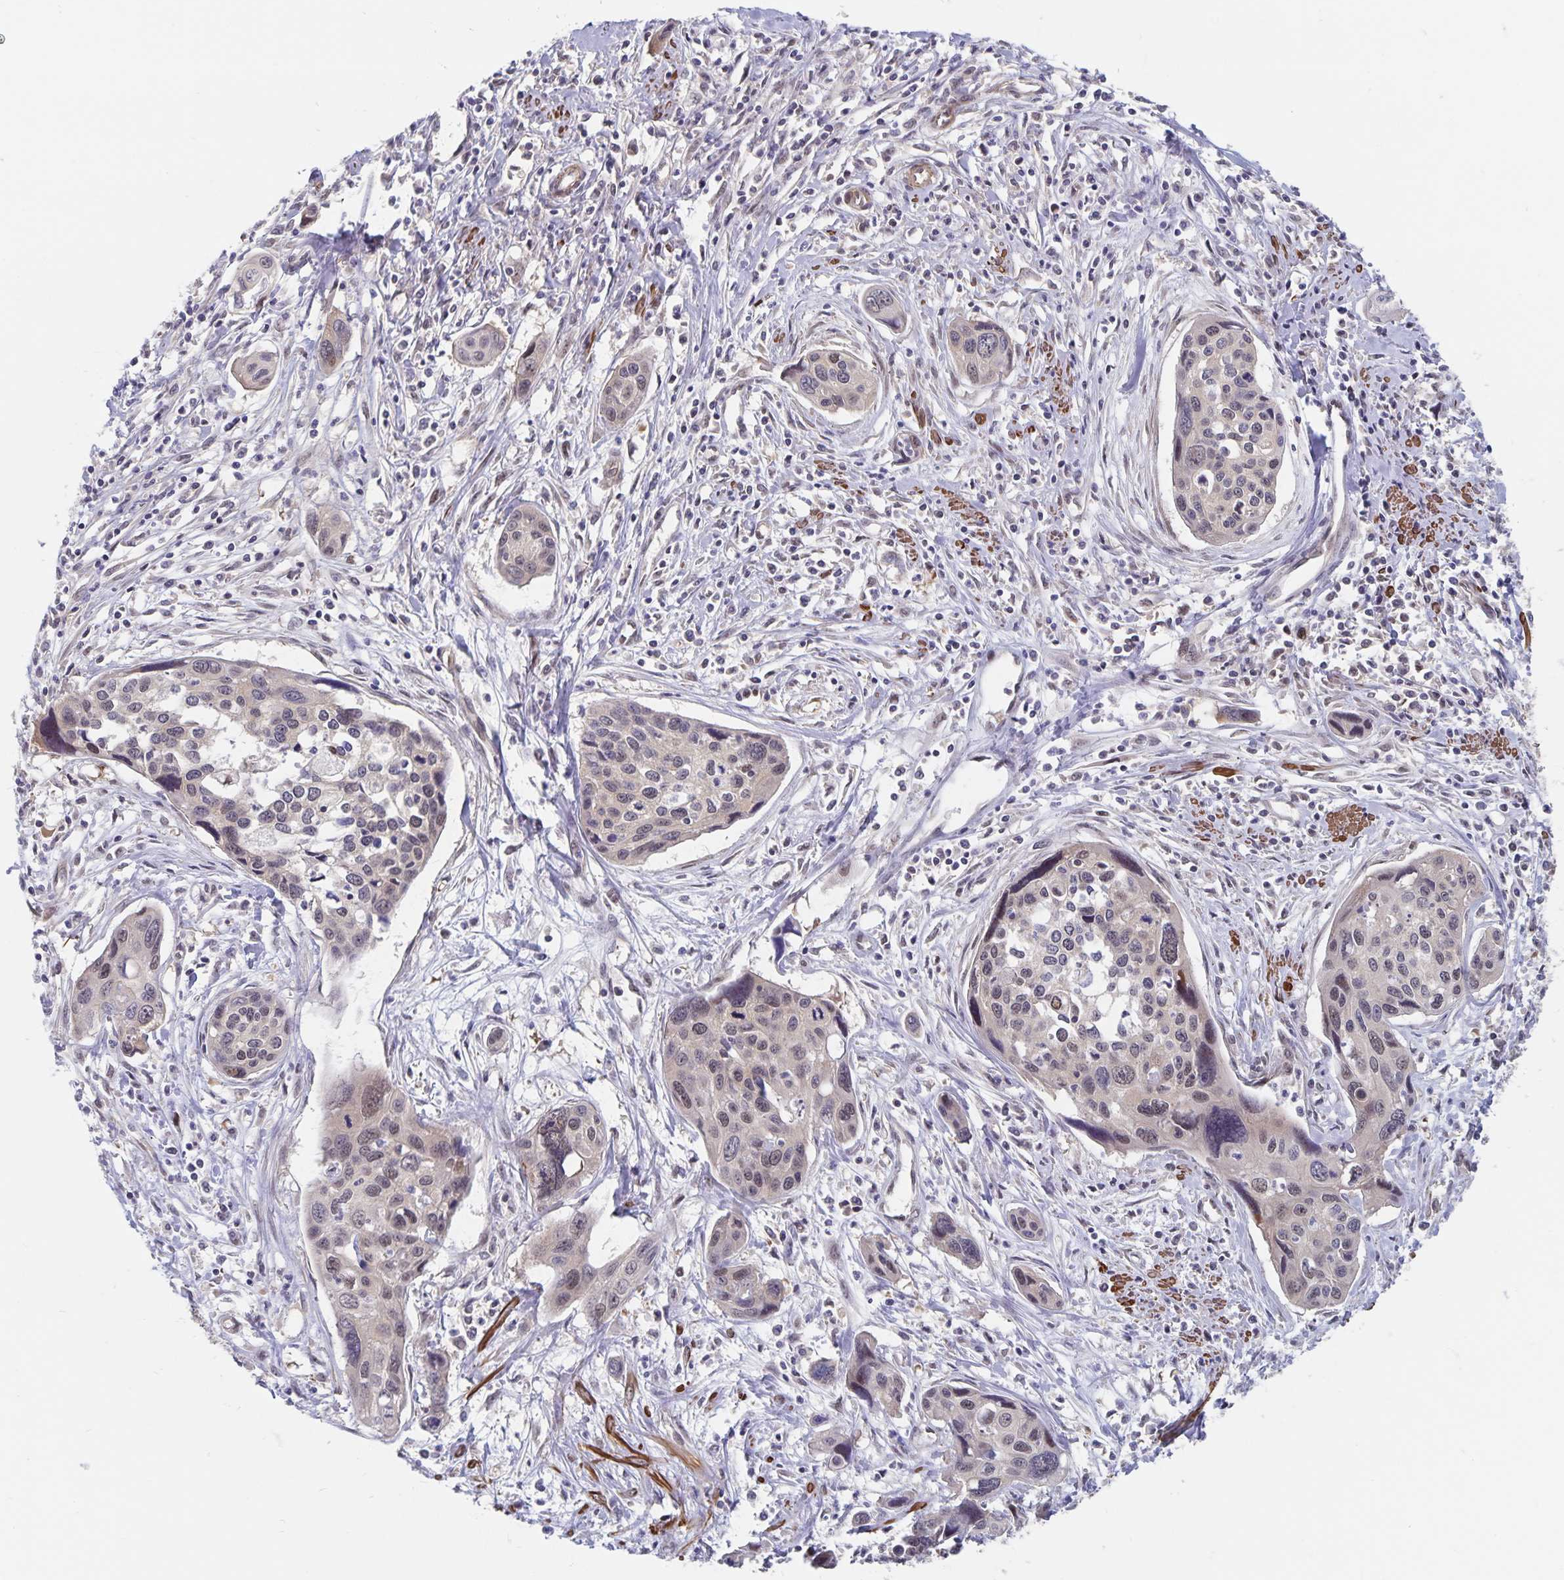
{"staining": {"intensity": "weak", "quantity": "<25%", "location": "nuclear"}, "tissue": "cervical cancer", "cell_type": "Tumor cells", "image_type": "cancer", "snomed": [{"axis": "morphology", "description": "Squamous cell carcinoma, NOS"}, {"axis": "topography", "description": "Cervix"}], "caption": "Tumor cells show no significant expression in cervical cancer (squamous cell carcinoma).", "gene": "BAG6", "patient": {"sex": "female", "age": 31}}